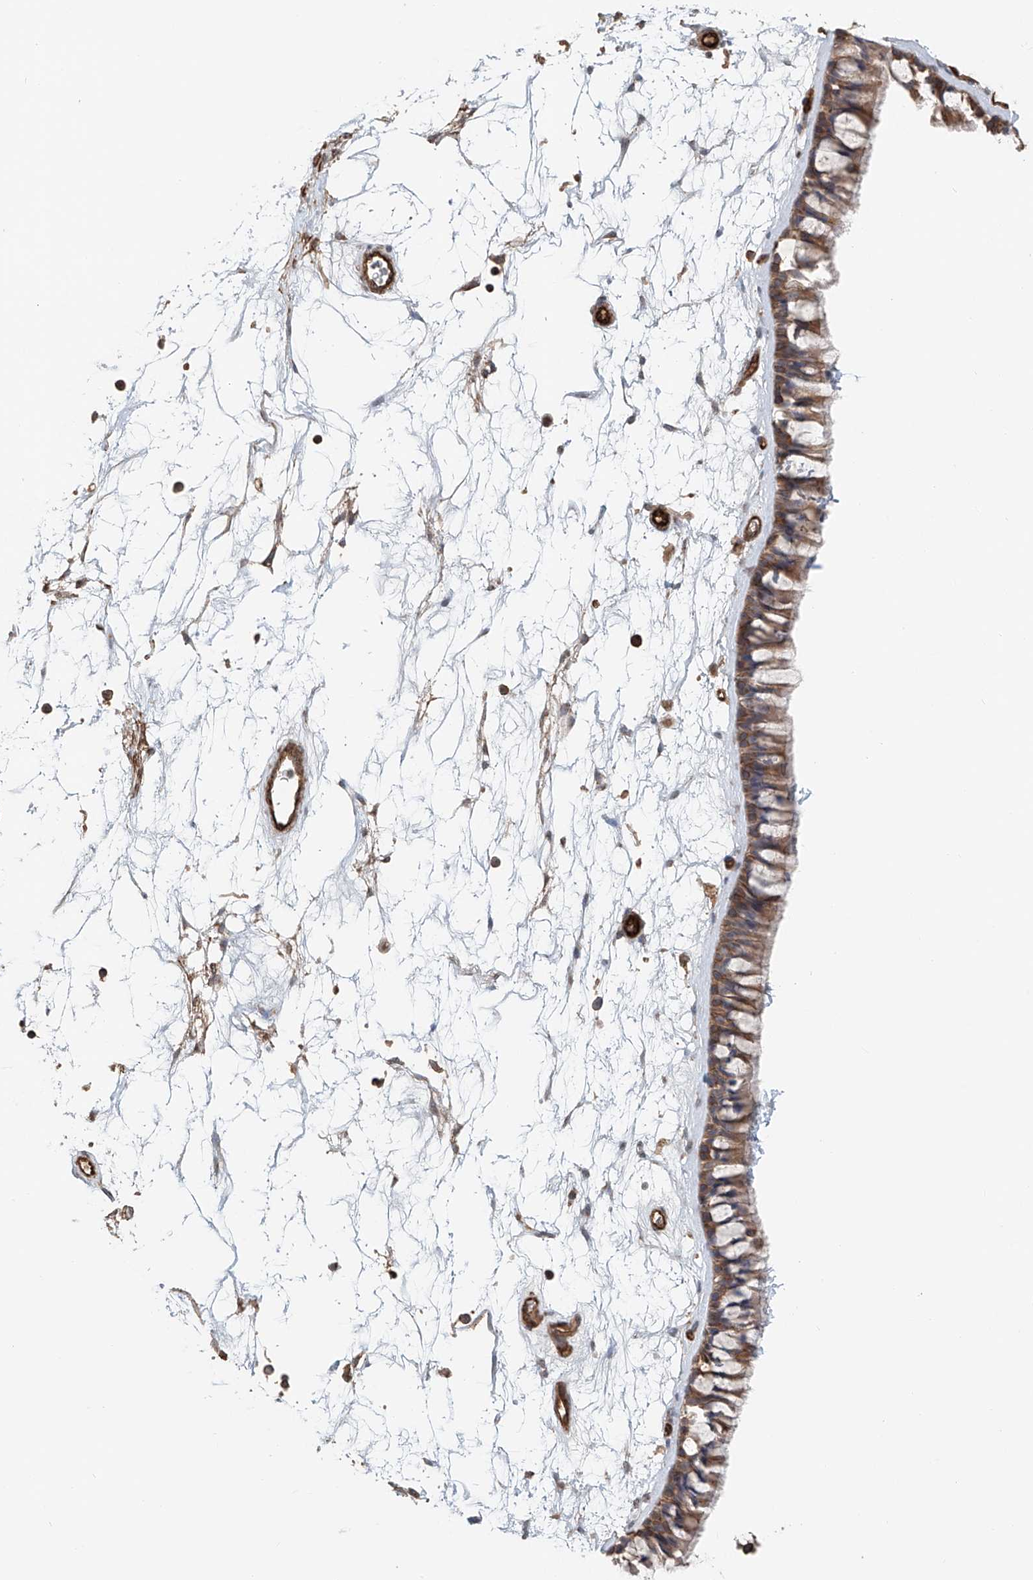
{"staining": {"intensity": "moderate", "quantity": ">75%", "location": "cytoplasmic/membranous"}, "tissue": "nasopharynx", "cell_type": "Respiratory epithelial cells", "image_type": "normal", "snomed": [{"axis": "morphology", "description": "Normal tissue, NOS"}, {"axis": "topography", "description": "Nasopharynx"}], "caption": "An immunohistochemistry (IHC) photomicrograph of benign tissue is shown. Protein staining in brown highlights moderate cytoplasmic/membranous positivity in nasopharynx within respiratory epithelial cells. (IHC, brightfield microscopy, high magnification).", "gene": "FRYL", "patient": {"sex": "male", "age": 64}}